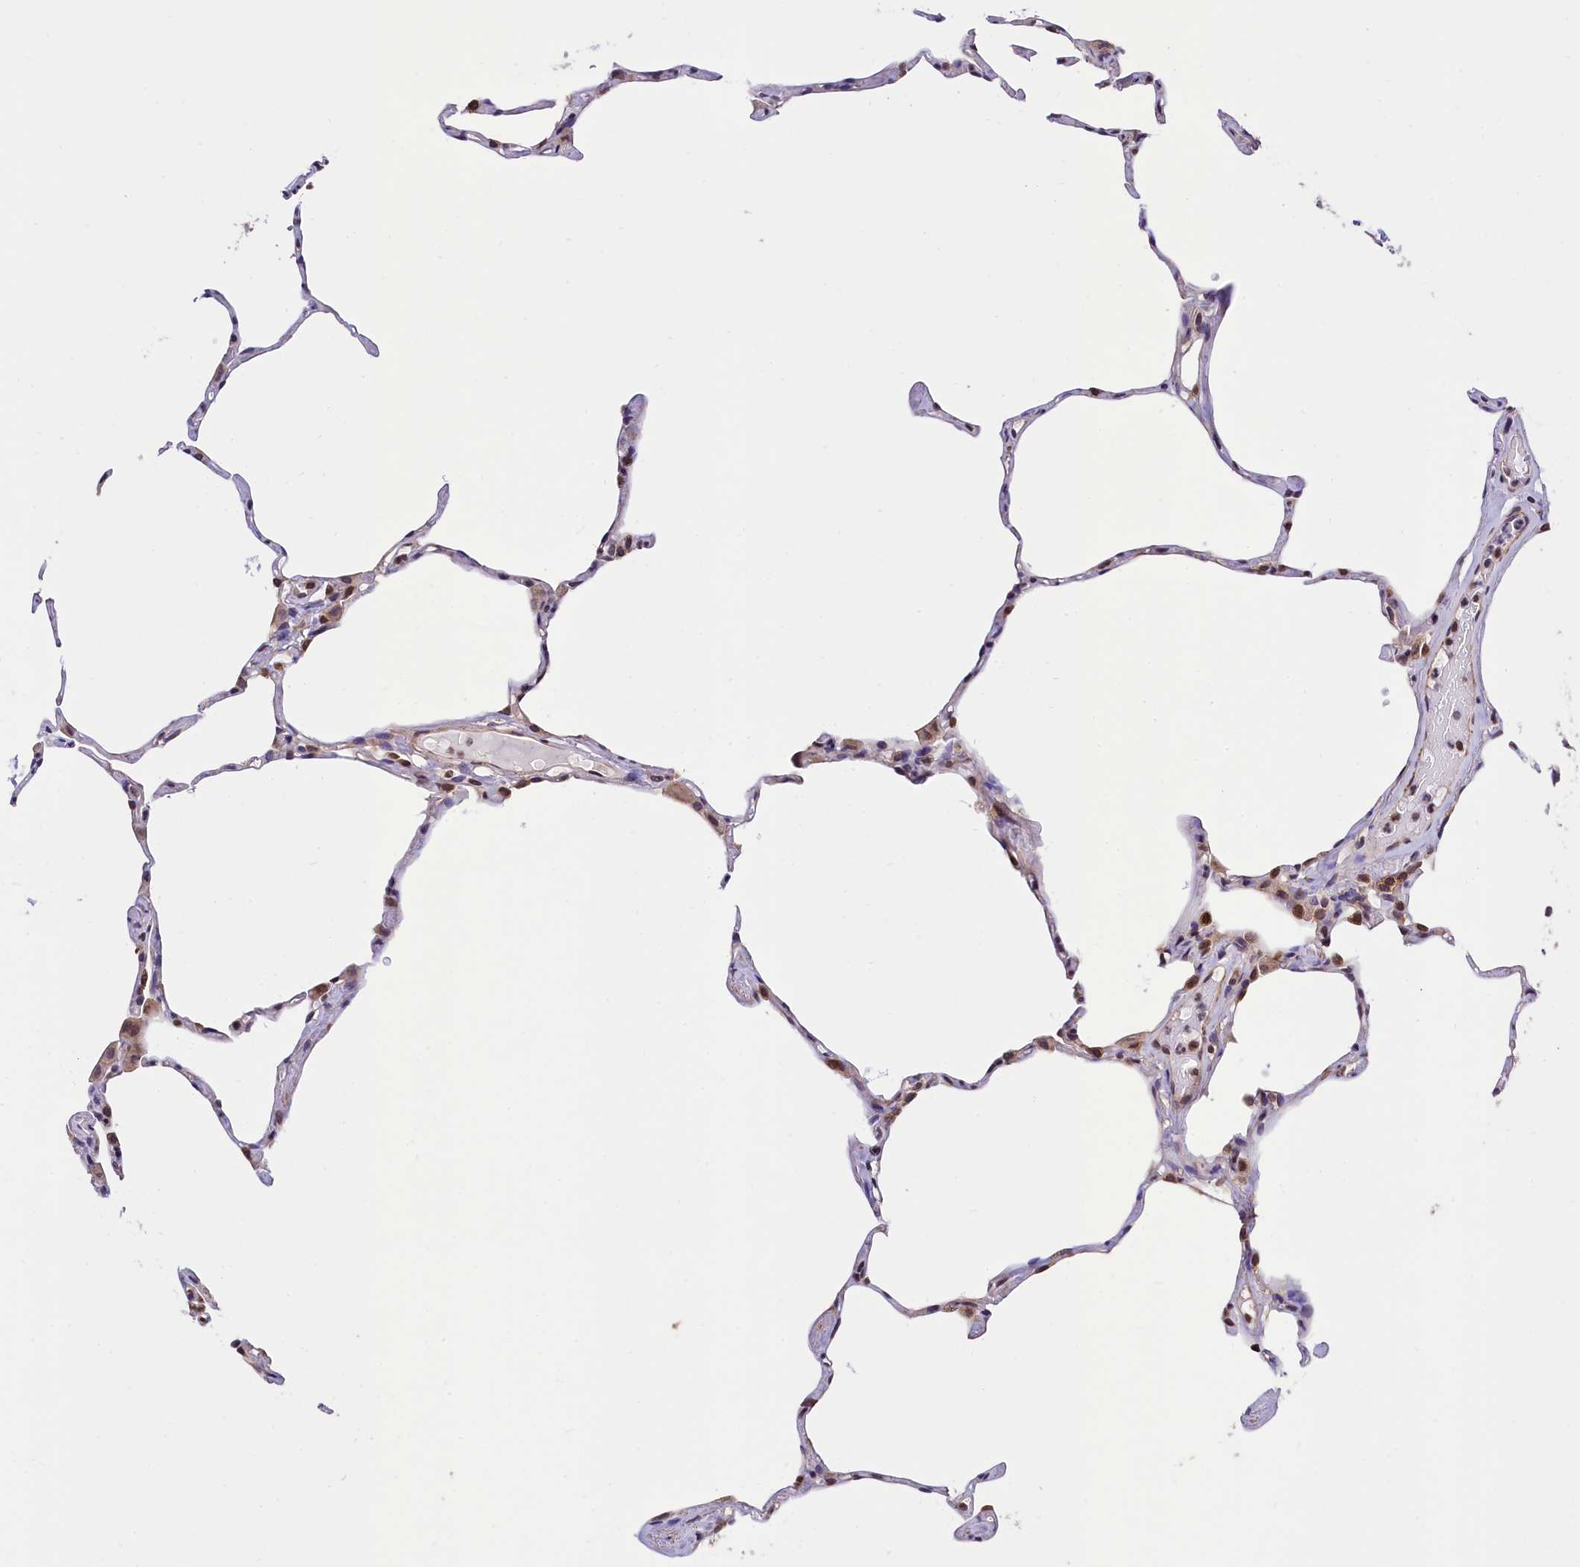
{"staining": {"intensity": "moderate", "quantity": "<25%", "location": "cytoplasmic/membranous,nuclear"}, "tissue": "lung", "cell_type": "Alveolar cells", "image_type": "normal", "snomed": [{"axis": "morphology", "description": "Normal tissue, NOS"}, {"axis": "topography", "description": "Lung"}], "caption": "This histopathology image exhibits immunohistochemistry (IHC) staining of unremarkable human lung, with low moderate cytoplasmic/membranous,nuclear staining in approximately <25% of alveolar cells.", "gene": "ZNF2", "patient": {"sex": "male", "age": 65}}